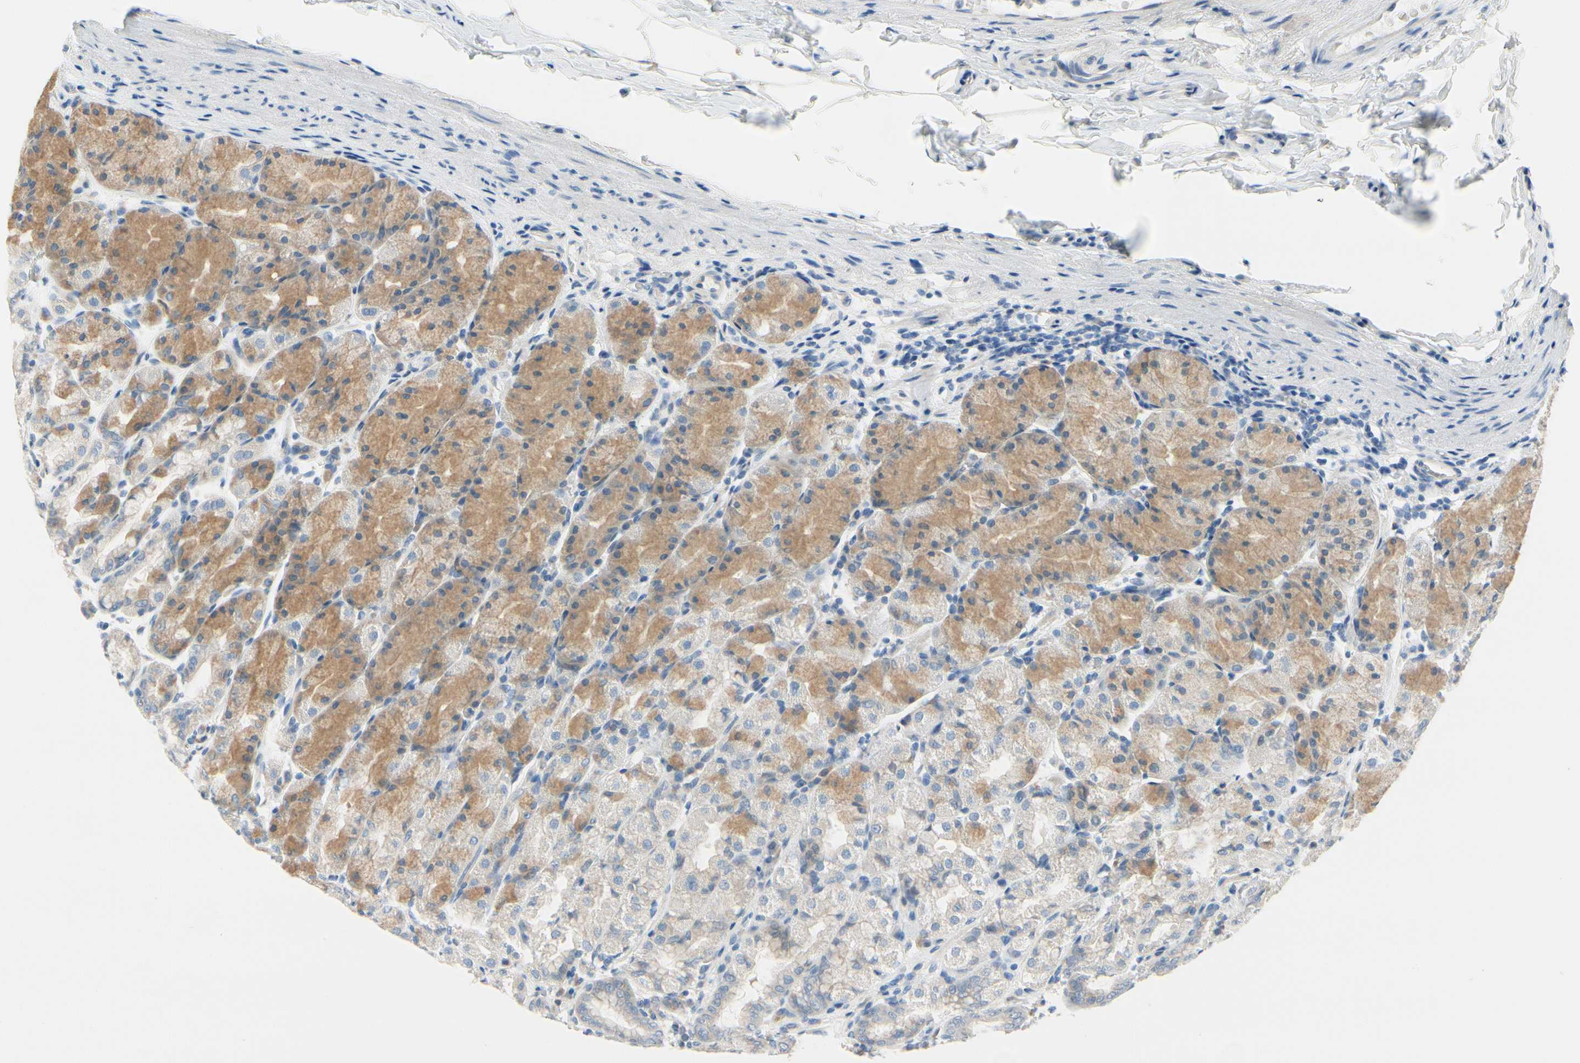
{"staining": {"intensity": "moderate", "quantity": "25%-75%", "location": "cytoplasmic/membranous"}, "tissue": "stomach", "cell_type": "Glandular cells", "image_type": "normal", "snomed": [{"axis": "morphology", "description": "Normal tissue, NOS"}, {"axis": "topography", "description": "Stomach, upper"}], "caption": "Stomach stained with immunohistochemistry (IHC) exhibits moderate cytoplasmic/membranous expression in about 25%-75% of glandular cells.", "gene": "FCER2", "patient": {"sex": "male", "age": 68}}